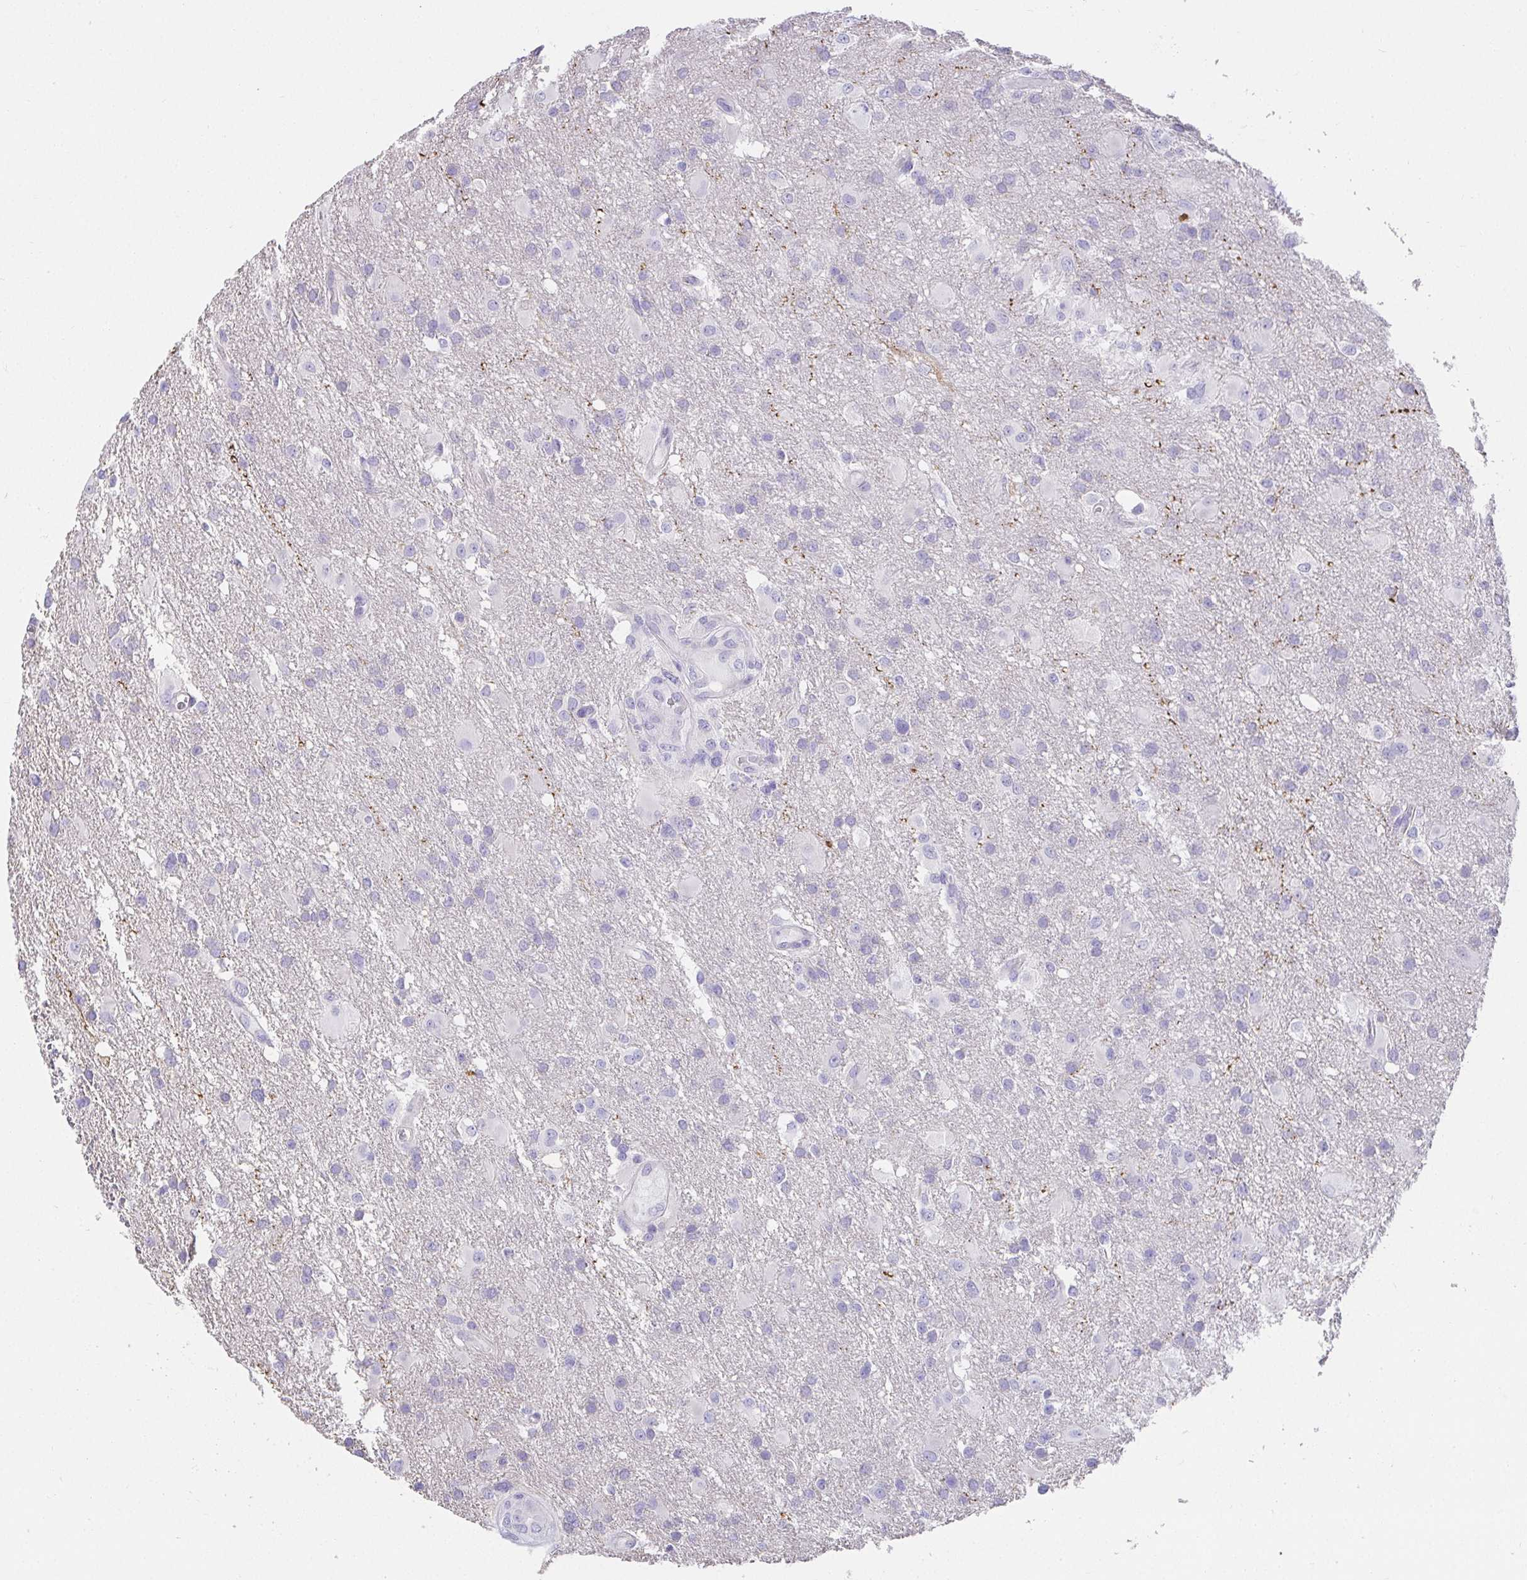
{"staining": {"intensity": "negative", "quantity": "none", "location": "none"}, "tissue": "glioma", "cell_type": "Tumor cells", "image_type": "cancer", "snomed": [{"axis": "morphology", "description": "Glioma, malignant, High grade"}, {"axis": "topography", "description": "Brain"}], "caption": "The histopathology image exhibits no staining of tumor cells in glioma.", "gene": "VGLL1", "patient": {"sex": "male", "age": 53}}